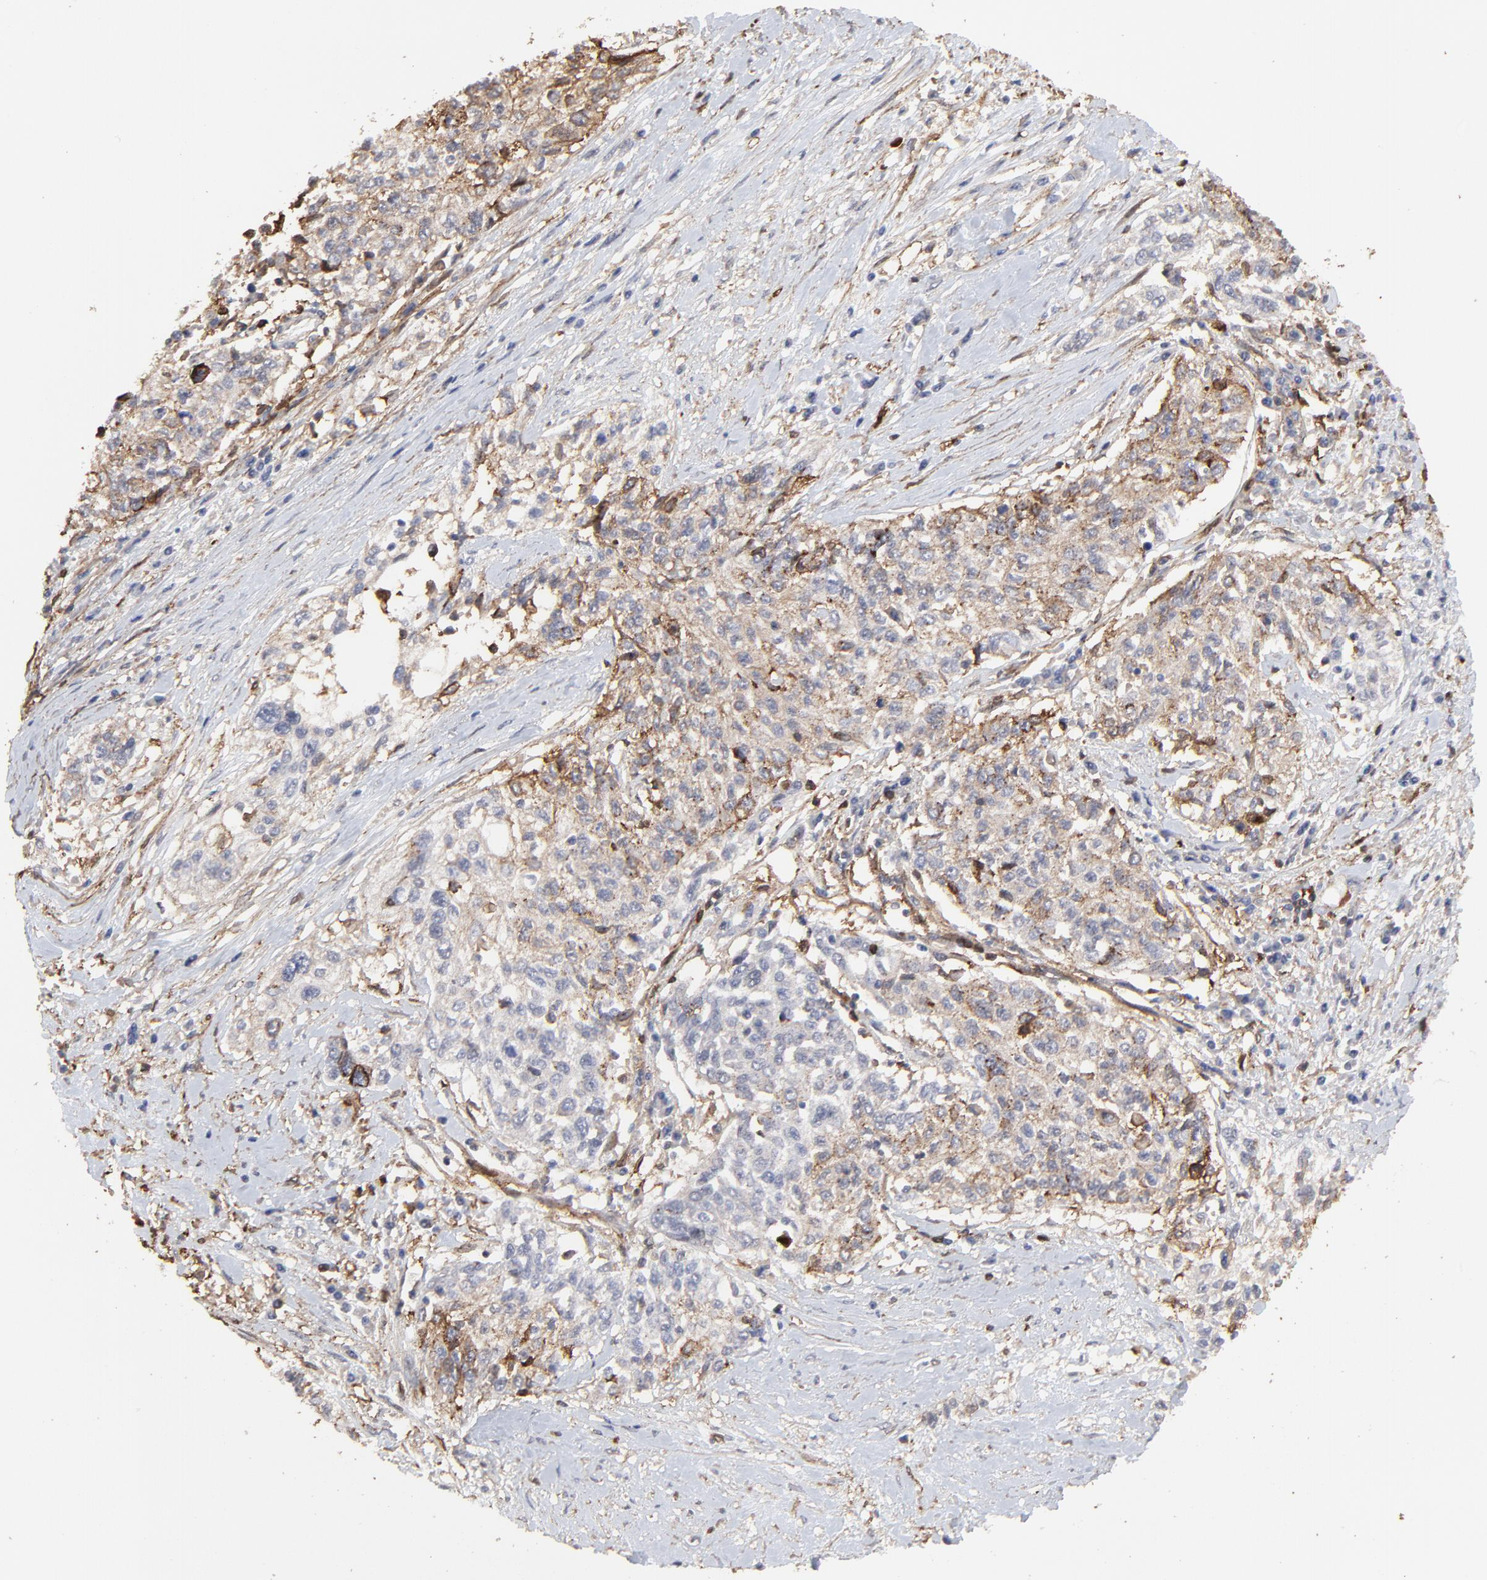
{"staining": {"intensity": "weak", "quantity": "<25%", "location": "cytoplasmic/membranous"}, "tissue": "cervical cancer", "cell_type": "Tumor cells", "image_type": "cancer", "snomed": [{"axis": "morphology", "description": "Squamous cell carcinoma, NOS"}, {"axis": "topography", "description": "Cervix"}], "caption": "An immunohistochemistry (IHC) photomicrograph of cervical cancer is shown. There is no staining in tumor cells of cervical cancer.", "gene": "SLC6A14", "patient": {"sex": "female", "age": 57}}